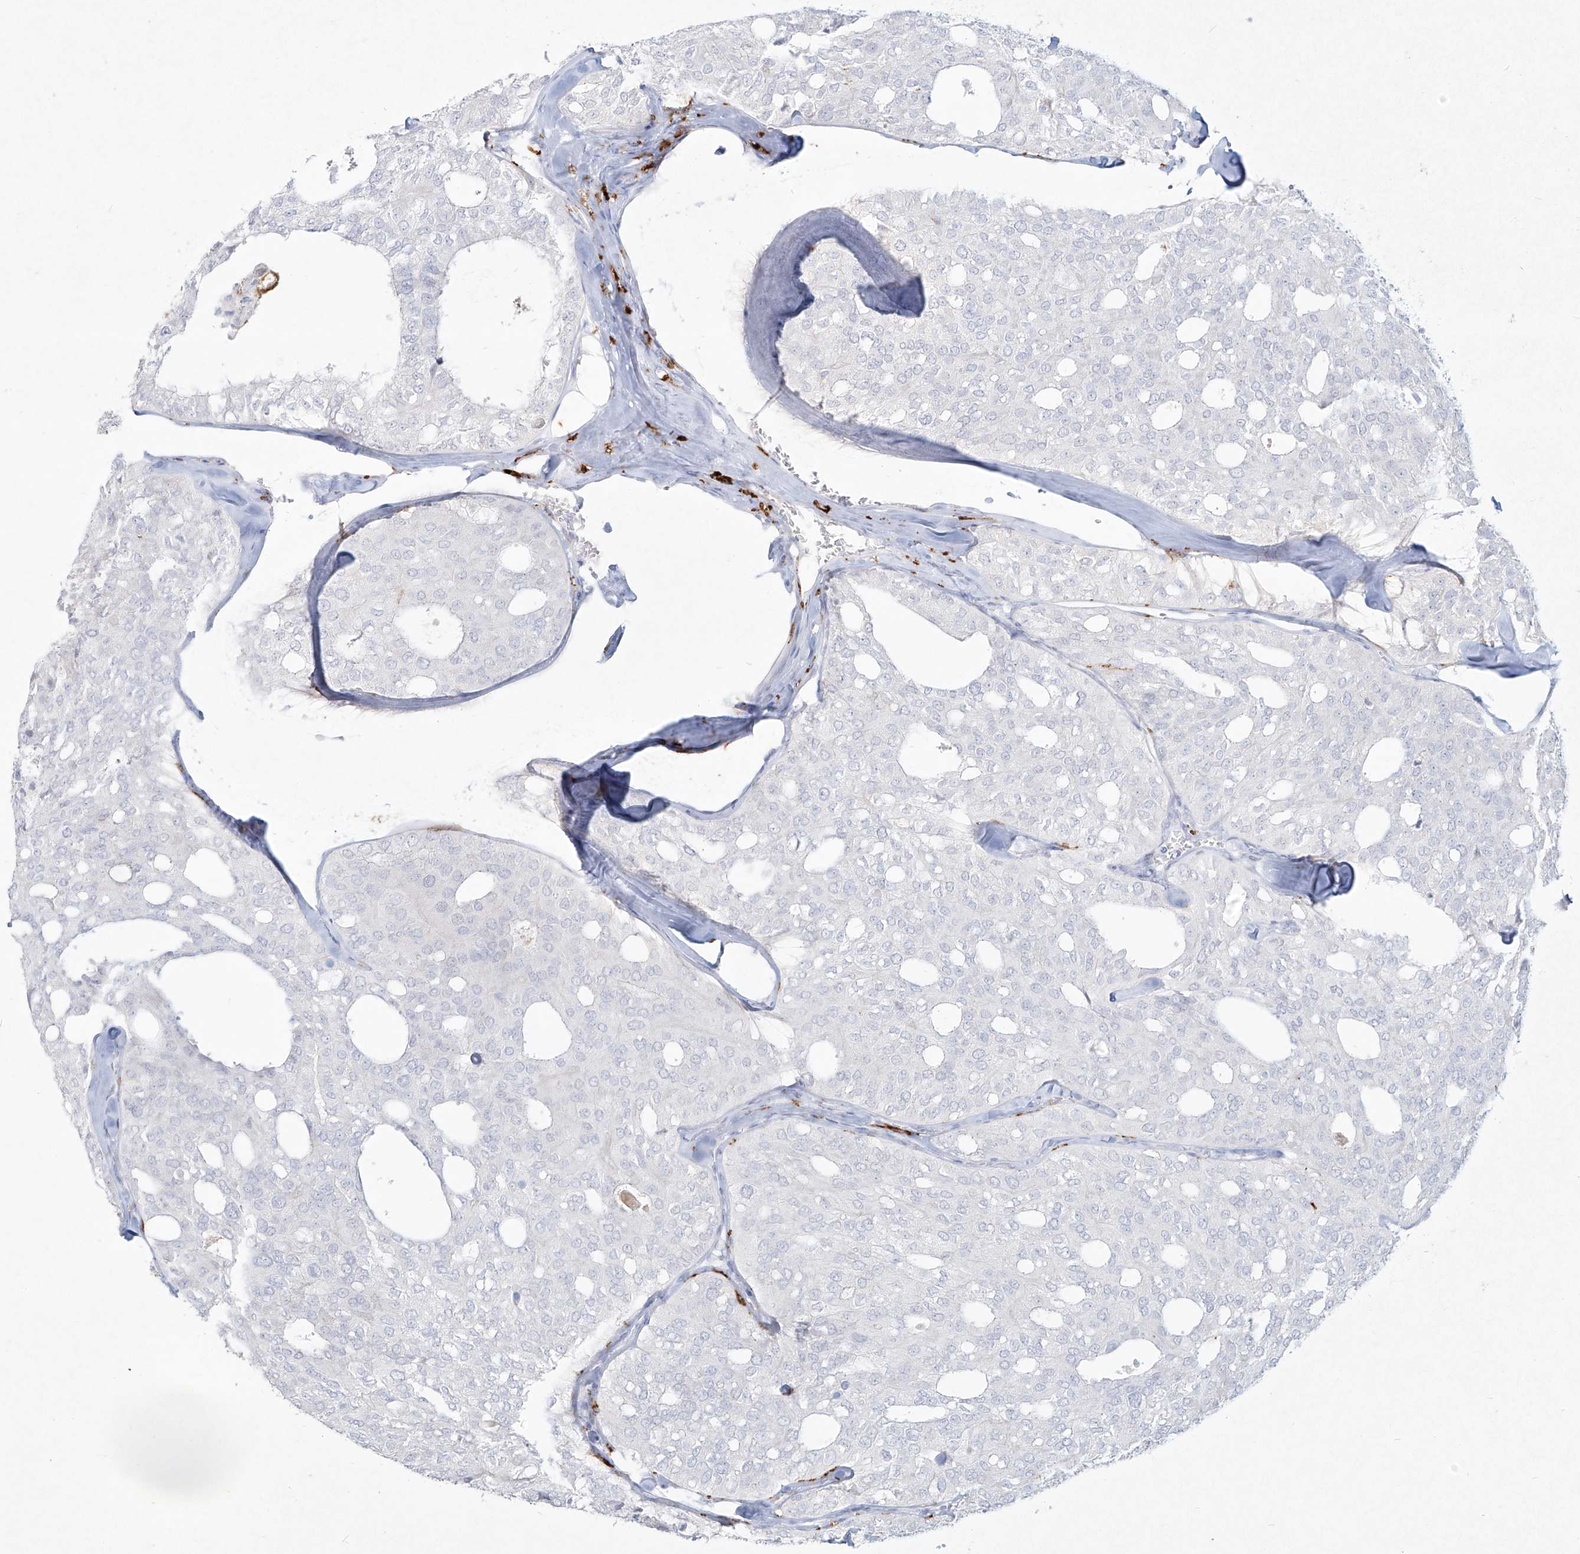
{"staining": {"intensity": "negative", "quantity": "none", "location": "none"}, "tissue": "thyroid cancer", "cell_type": "Tumor cells", "image_type": "cancer", "snomed": [{"axis": "morphology", "description": "Follicular adenoma carcinoma, NOS"}, {"axis": "topography", "description": "Thyroid gland"}], "caption": "Protein analysis of follicular adenoma carcinoma (thyroid) demonstrates no significant expression in tumor cells.", "gene": "CD209", "patient": {"sex": "male", "age": 75}}